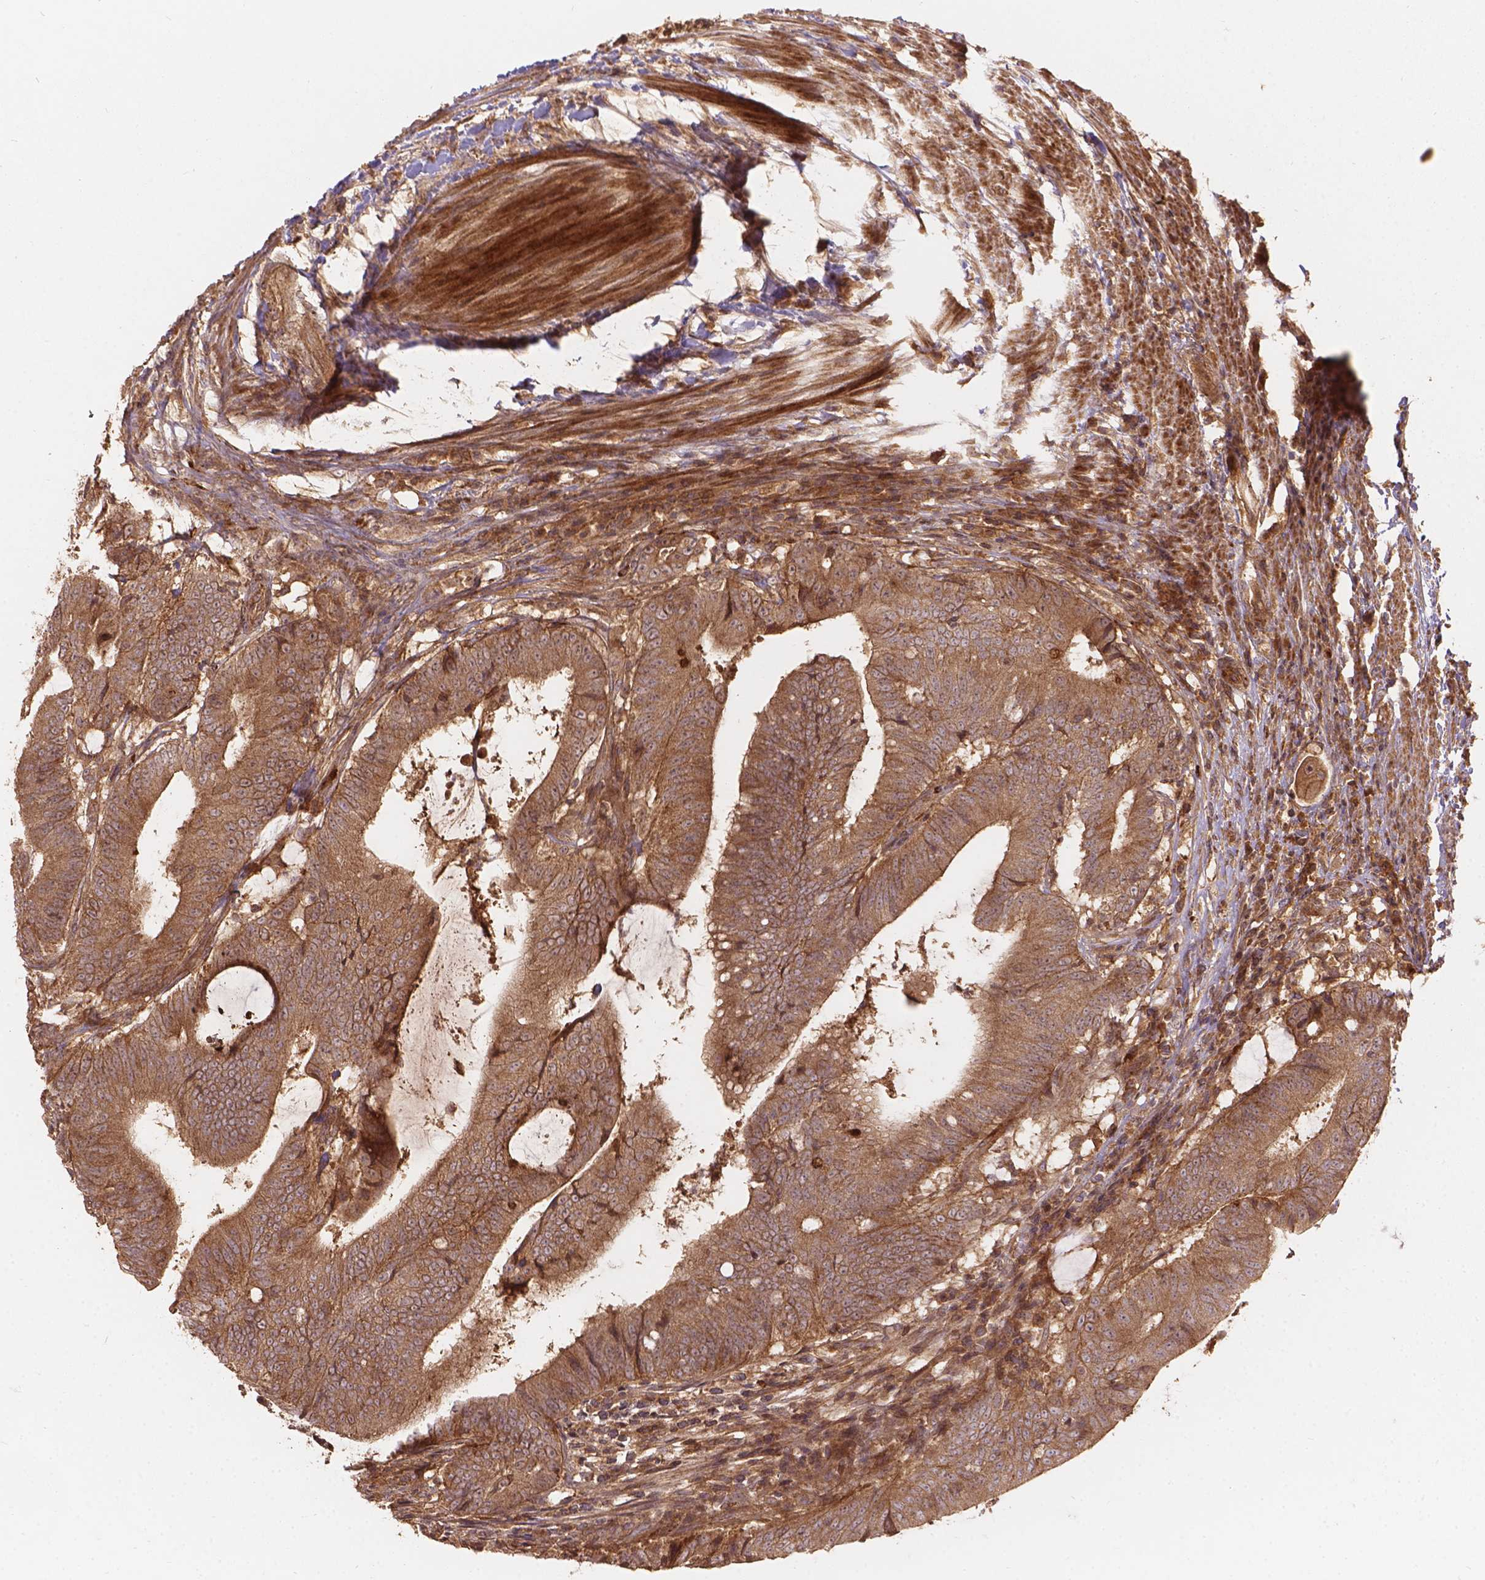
{"staining": {"intensity": "moderate", "quantity": ">75%", "location": "cytoplasmic/membranous"}, "tissue": "colorectal cancer", "cell_type": "Tumor cells", "image_type": "cancer", "snomed": [{"axis": "morphology", "description": "Adenocarcinoma, NOS"}, {"axis": "topography", "description": "Colon"}], "caption": "Approximately >75% of tumor cells in colorectal adenocarcinoma exhibit moderate cytoplasmic/membranous protein expression as visualized by brown immunohistochemical staining.", "gene": "XPR1", "patient": {"sex": "female", "age": 43}}